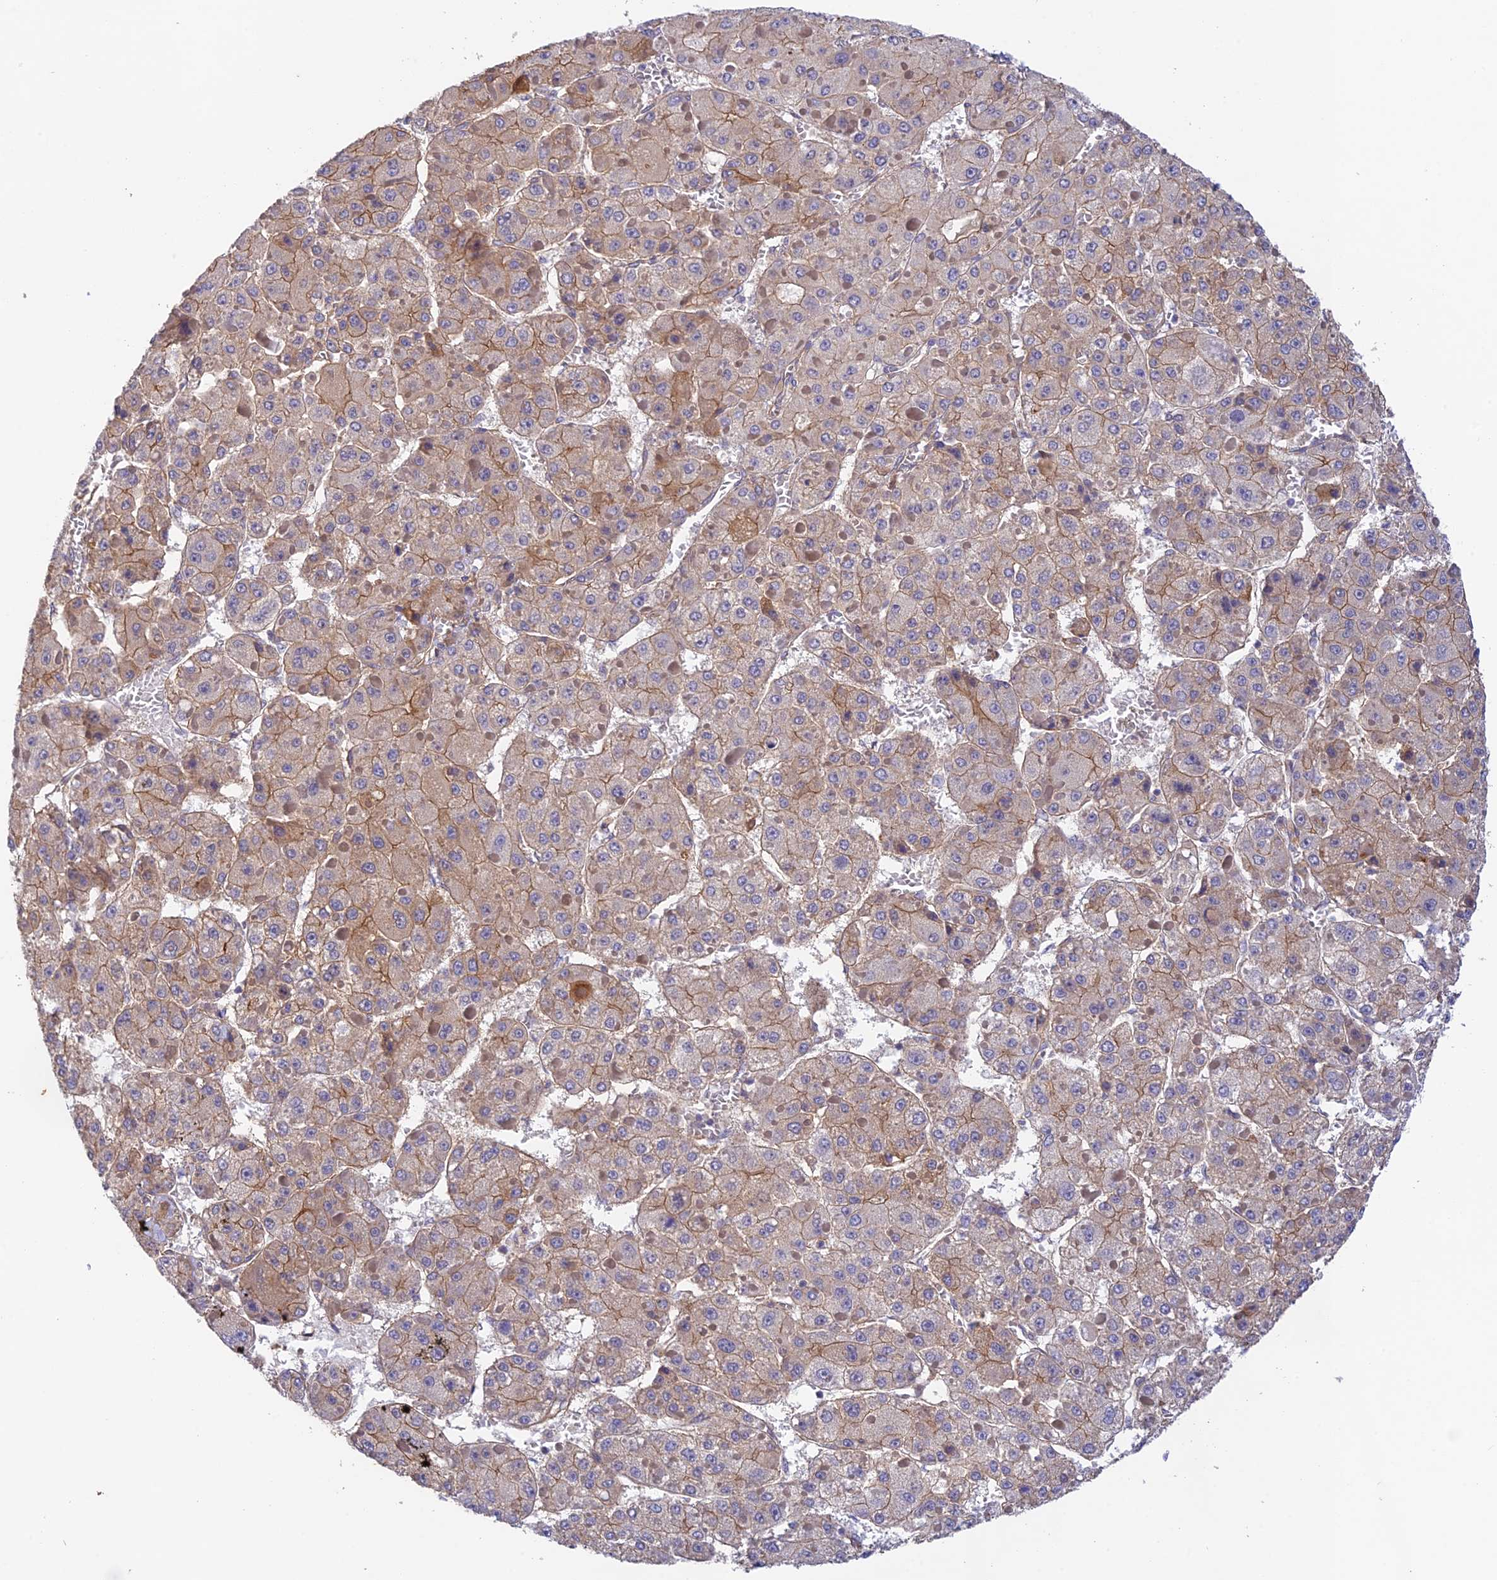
{"staining": {"intensity": "moderate", "quantity": "25%-75%", "location": "cytoplasmic/membranous"}, "tissue": "liver cancer", "cell_type": "Tumor cells", "image_type": "cancer", "snomed": [{"axis": "morphology", "description": "Carcinoma, Hepatocellular, NOS"}, {"axis": "topography", "description": "Liver"}], "caption": "There is medium levels of moderate cytoplasmic/membranous staining in tumor cells of liver cancer, as demonstrated by immunohistochemical staining (brown color).", "gene": "MYO9A", "patient": {"sex": "female", "age": 73}}